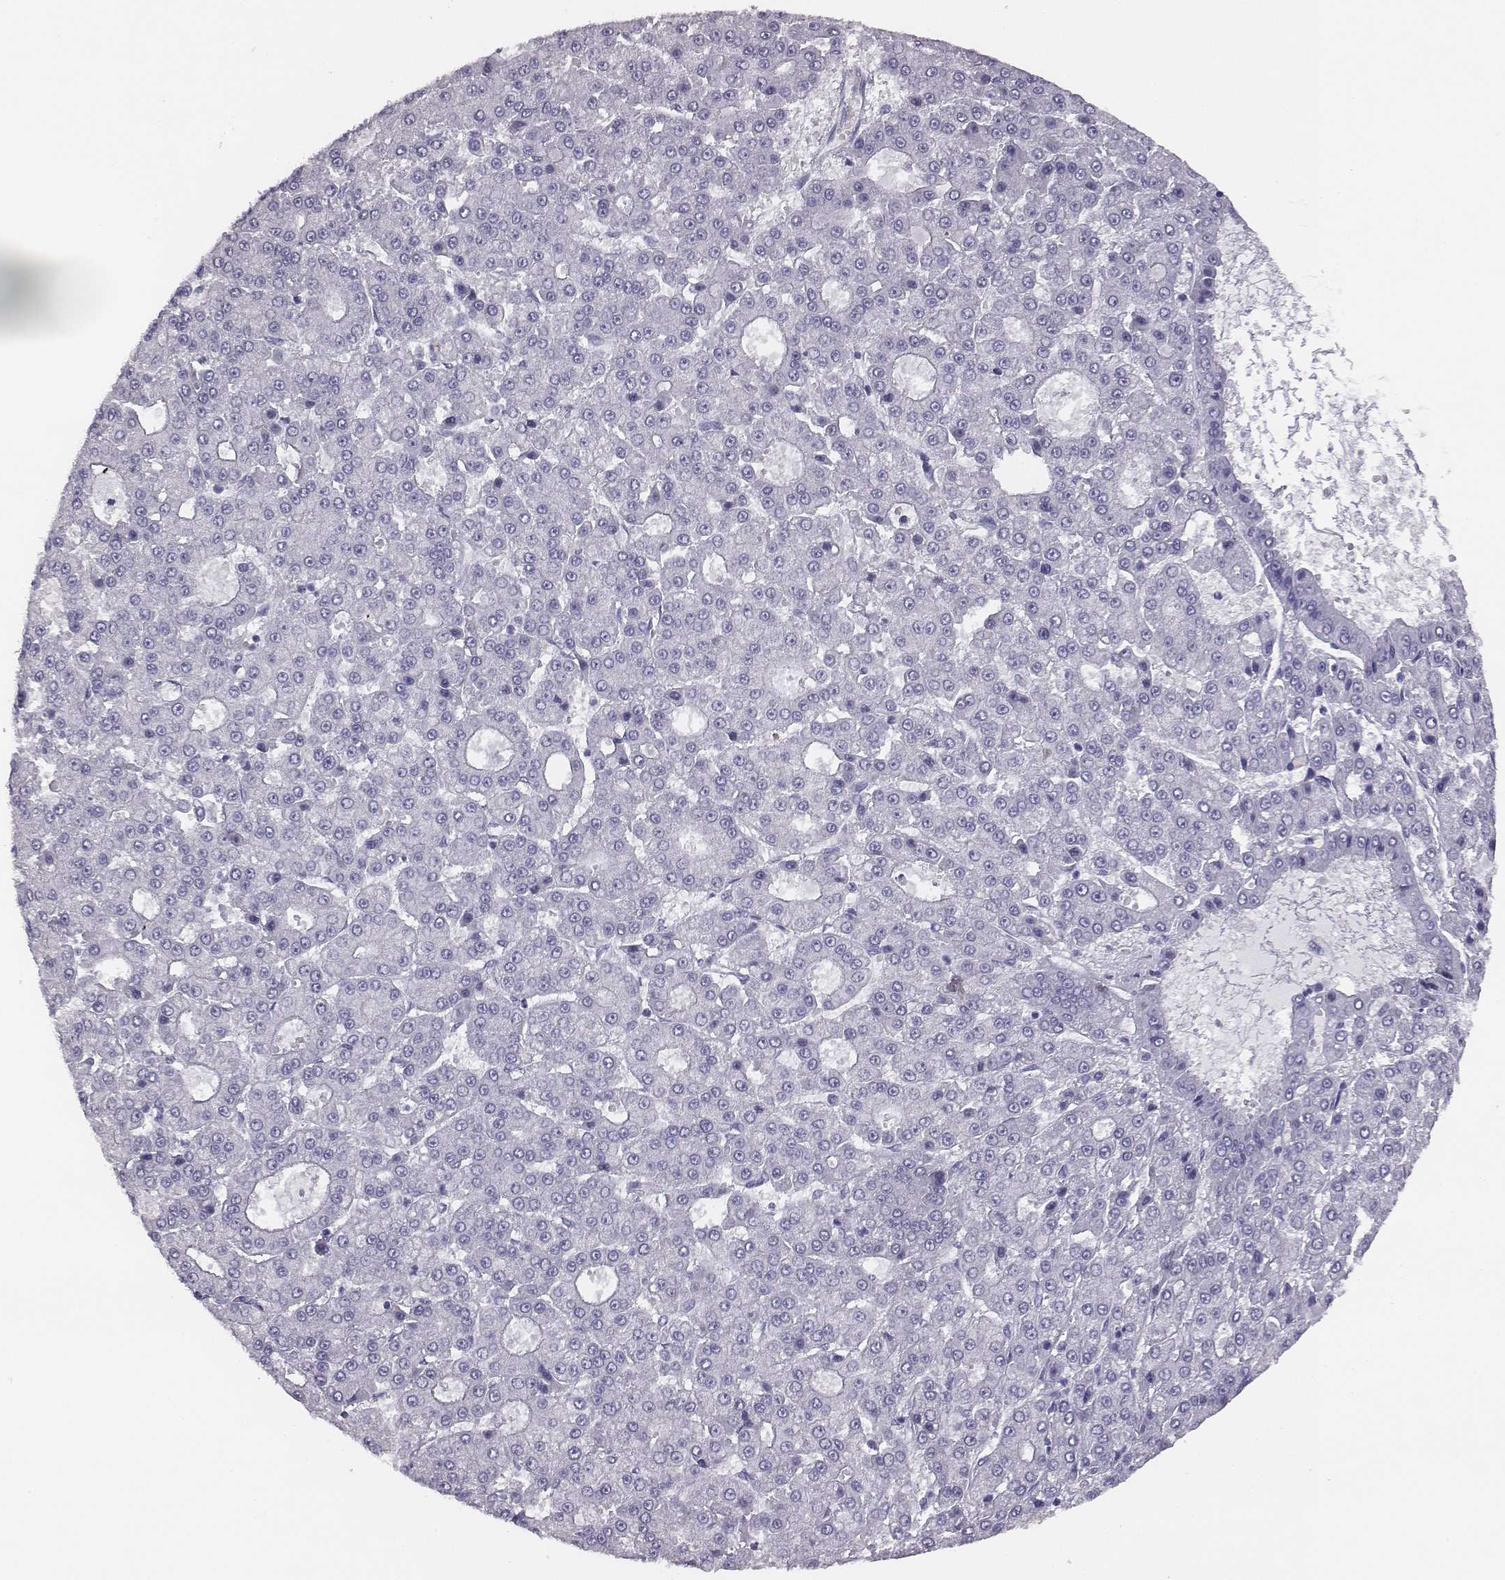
{"staining": {"intensity": "negative", "quantity": "none", "location": "none"}, "tissue": "liver cancer", "cell_type": "Tumor cells", "image_type": "cancer", "snomed": [{"axis": "morphology", "description": "Carcinoma, Hepatocellular, NOS"}, {"axis": "topography", "description": "Liver"}], "caption": "Tumor cells are negative for protein expression in human liver cancer (hepatocellular carcinoma).", "gene": "ACOD1", "patient": {"sex": "male", "age": 70}}